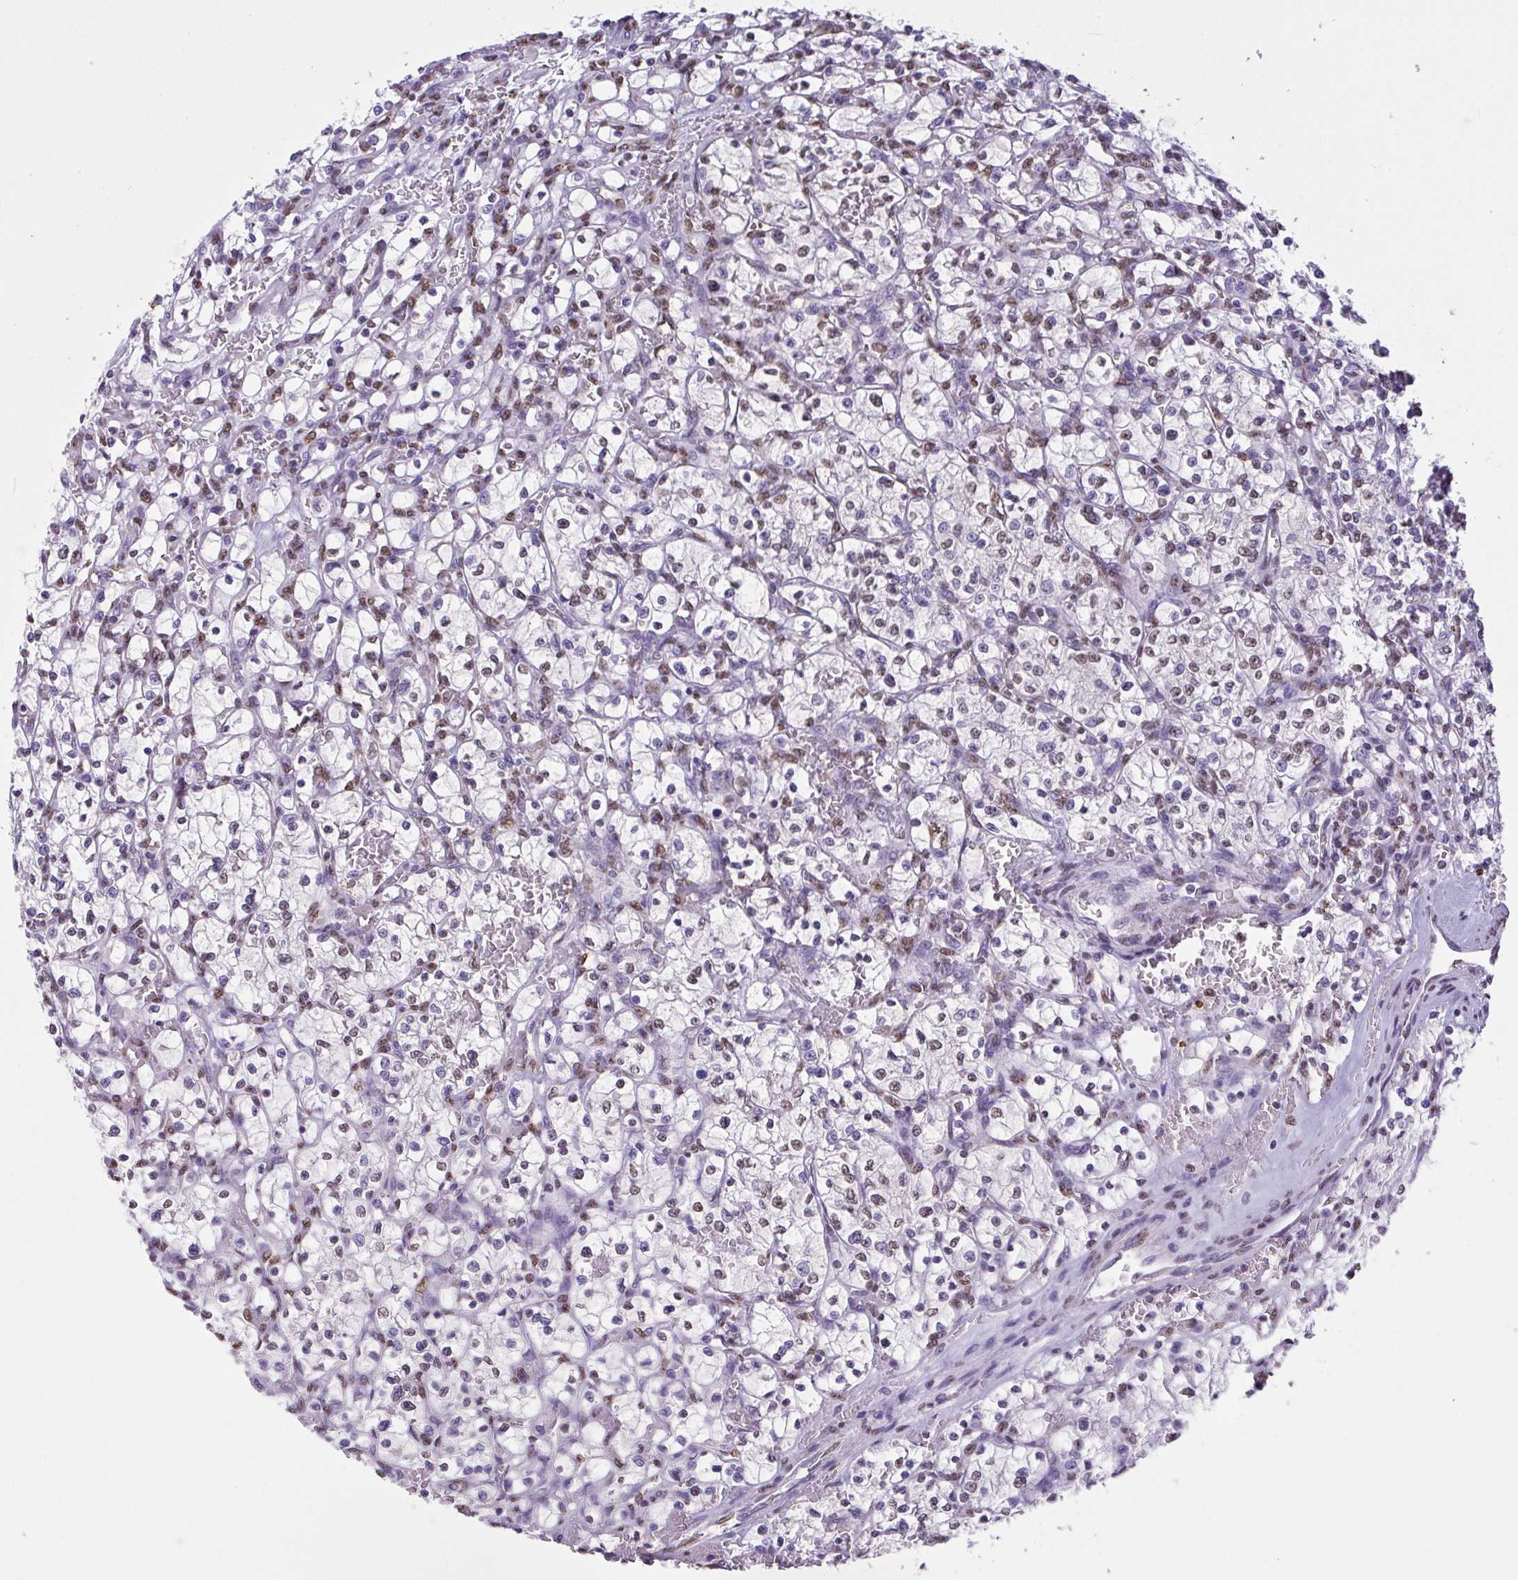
{"staining": {"intensity": "weak", "quantity": "<25%", "location": "nuclear"}, "tissue": "renal cancer", "cell_type": "Tumor cells", "image_type": "cancer", "snomed": [{"axis": "morphology", "description": "Adenocarcinoma, NOS"}, {"axis": "topography", "description": "Kidney"}], "caption": "The histopathology image reveals no significant expression in tumor cells of renal cancer (adenocarcinoma).", "gene": "SEMA6B", "patient": {"sex": "female", "age": 64}}